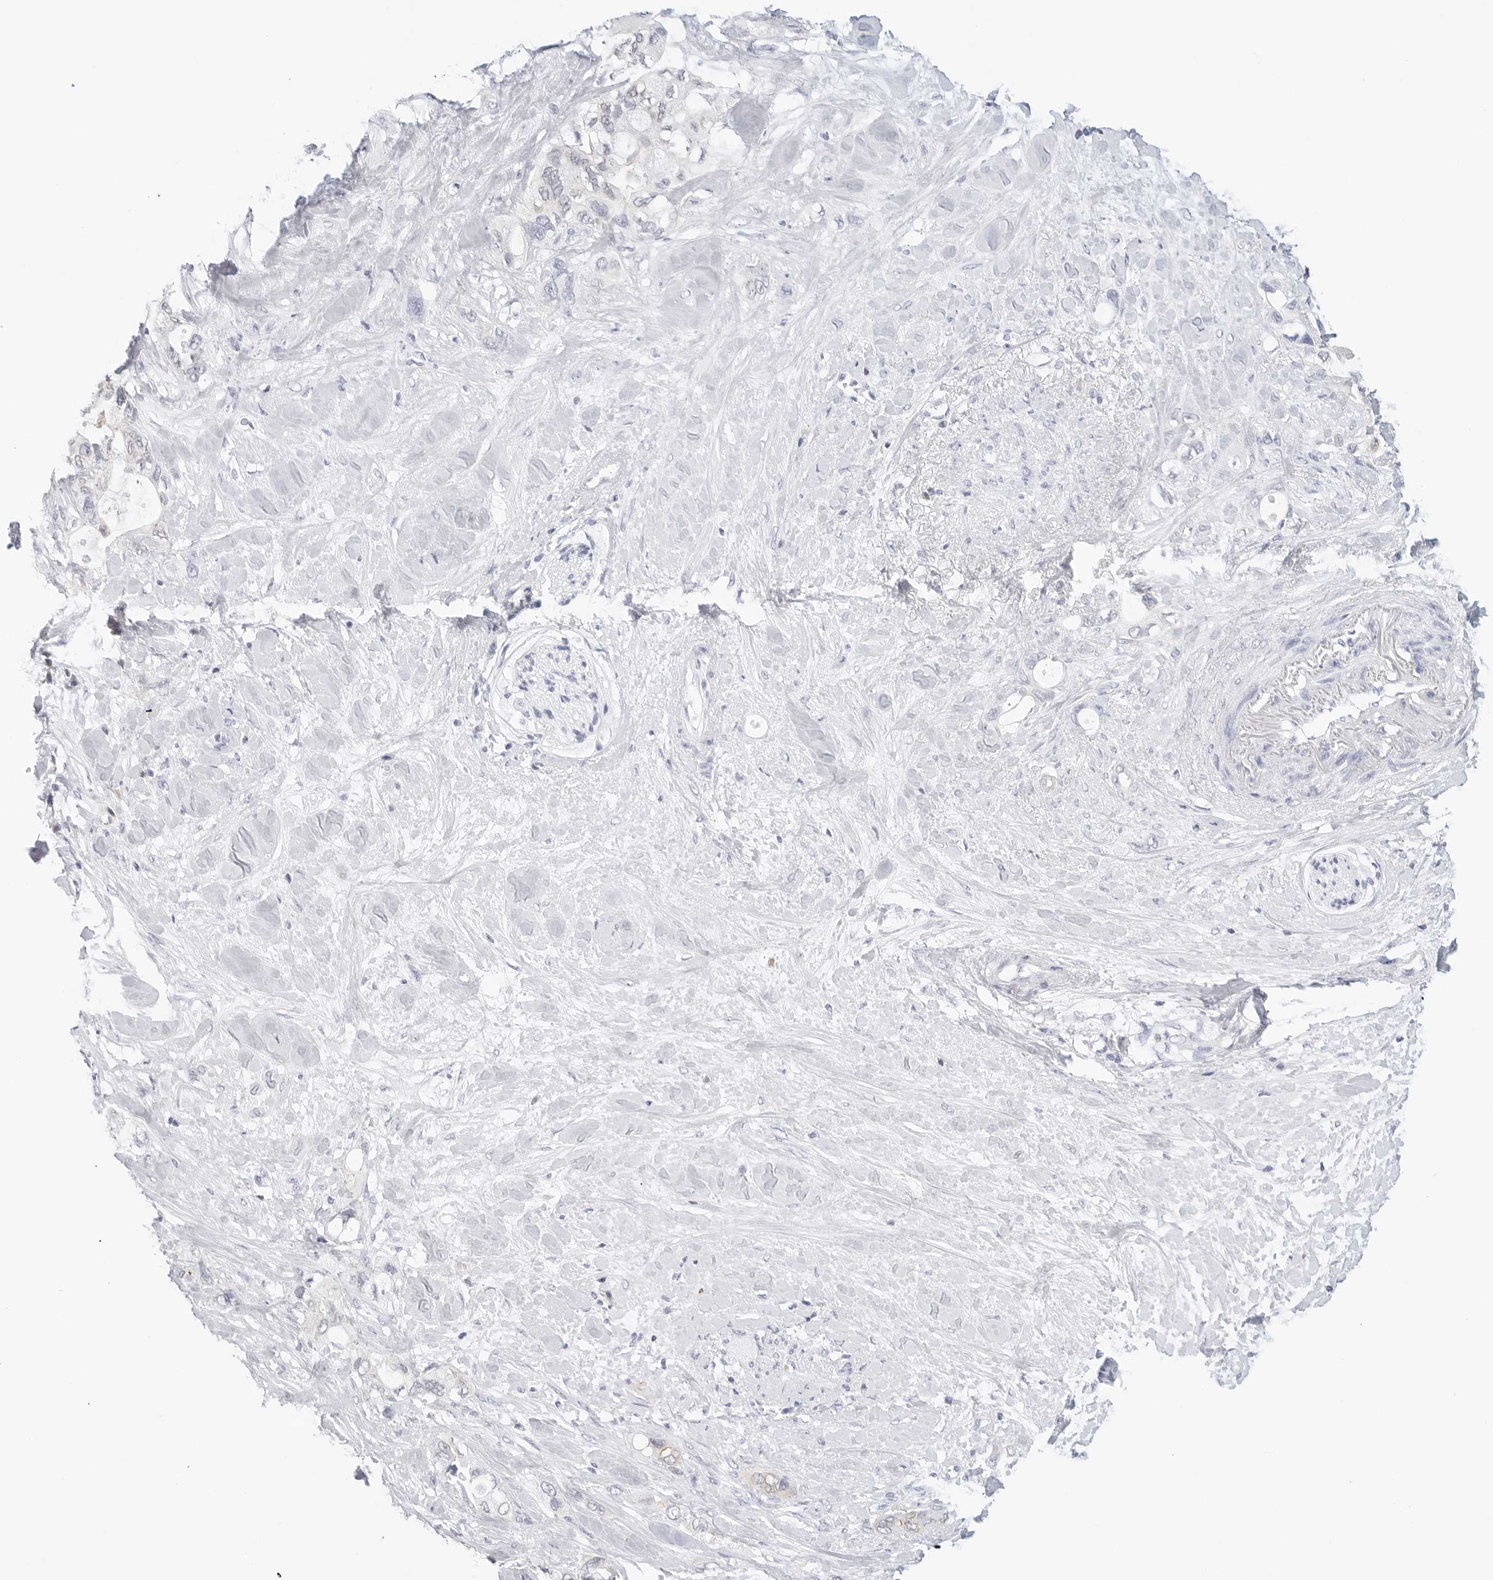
{"staining": {"intensity": "negative", "quantity": "none", "location": "none"}, "tissue": "pancreatic cancer", "cell_type": "Tumor cells", "image_type": "cancer", "snomed": [{"axis": "morphology", "description": "Adenocarcinoma, NOS"}, {"axis": "topography", "description": "Pancreas"}], "caption": "Image shows no protein positivity in tumor cells of adenocarcinoma (pancreatic) tissue.", "gene": "SLC9A3R1", "patient": {"sex": "female", "age": 56}}